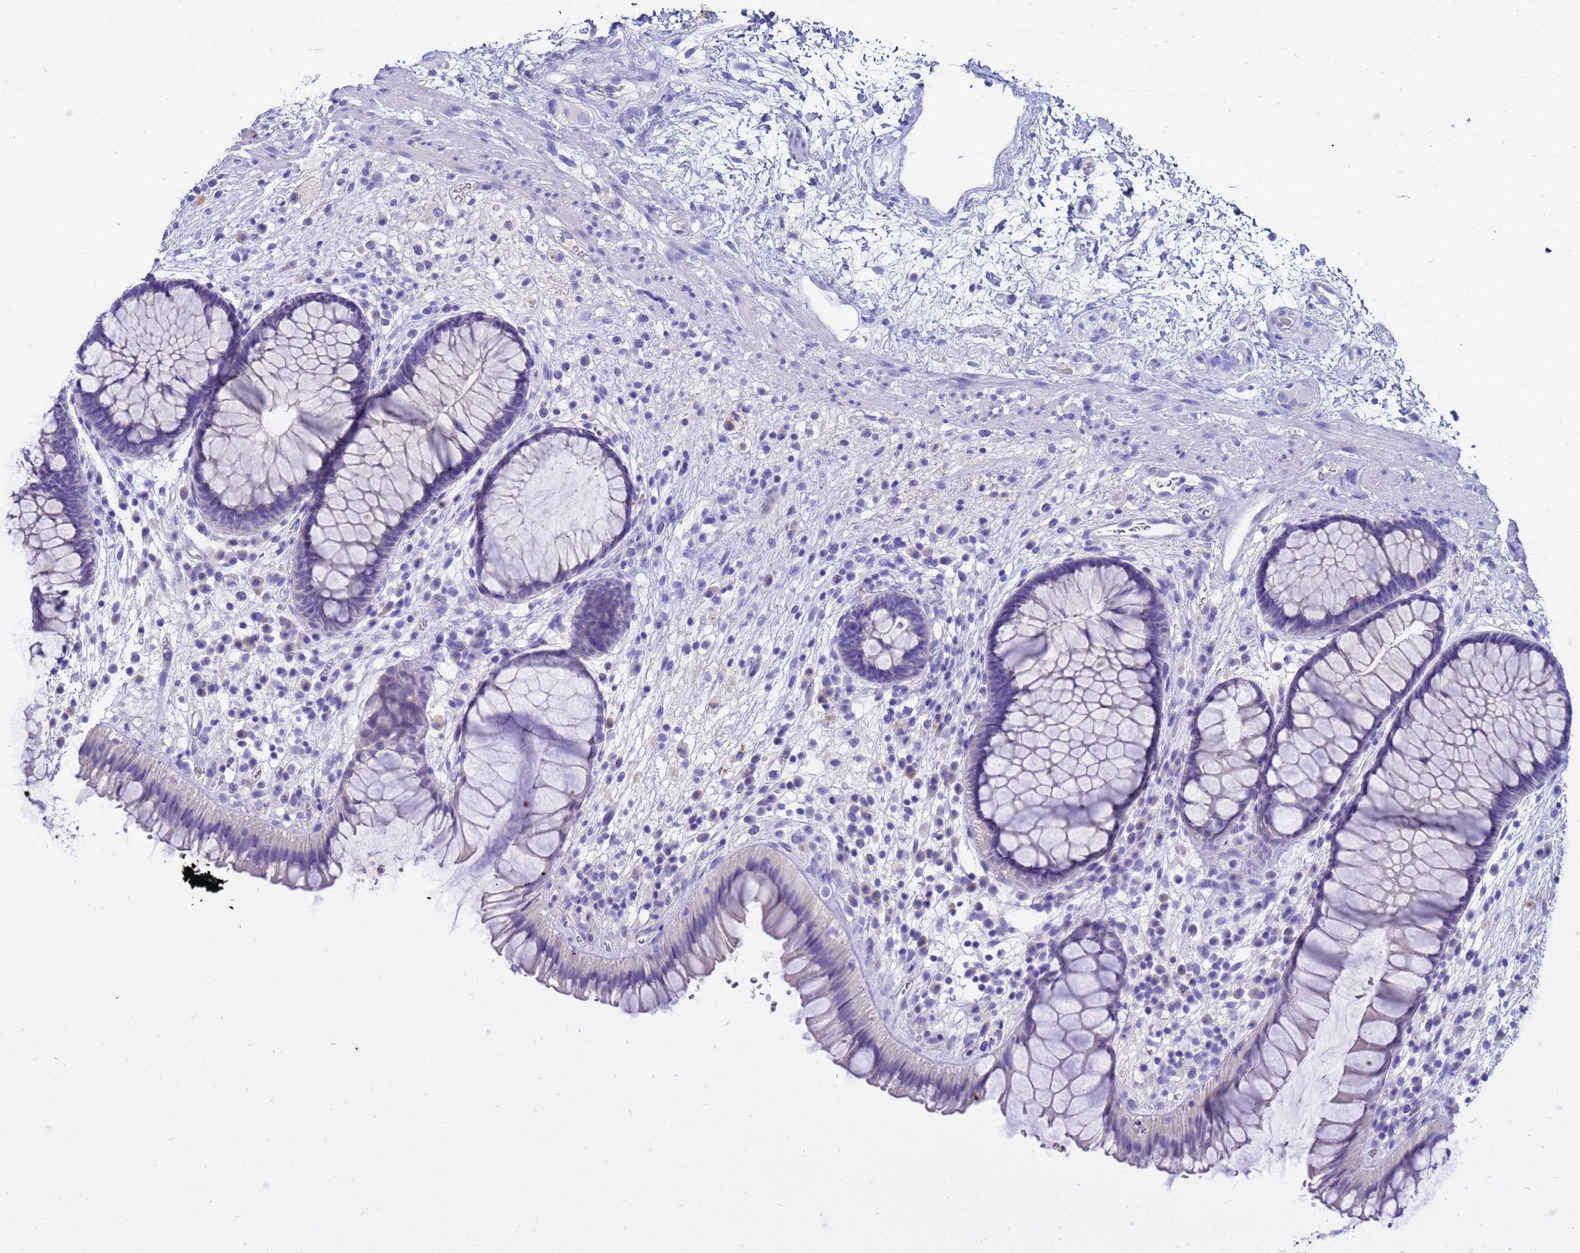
{"staining": {"intensity": "negative", "quantity": "none", "location": "none"}, "tissue": "rectum", "cell_type": "Glandular cells", "image_type": "normal", "snomed": [{"axis": "morphology", "description": "Normal tissue, NOS"}, {"axis": "topography", "description": "Rectum"}], "caption": "The micrograph reveals no significant staining in glandular cells of rectum.", "gene": "SYCN", "patient": {"sex": "male", "age": 51}}